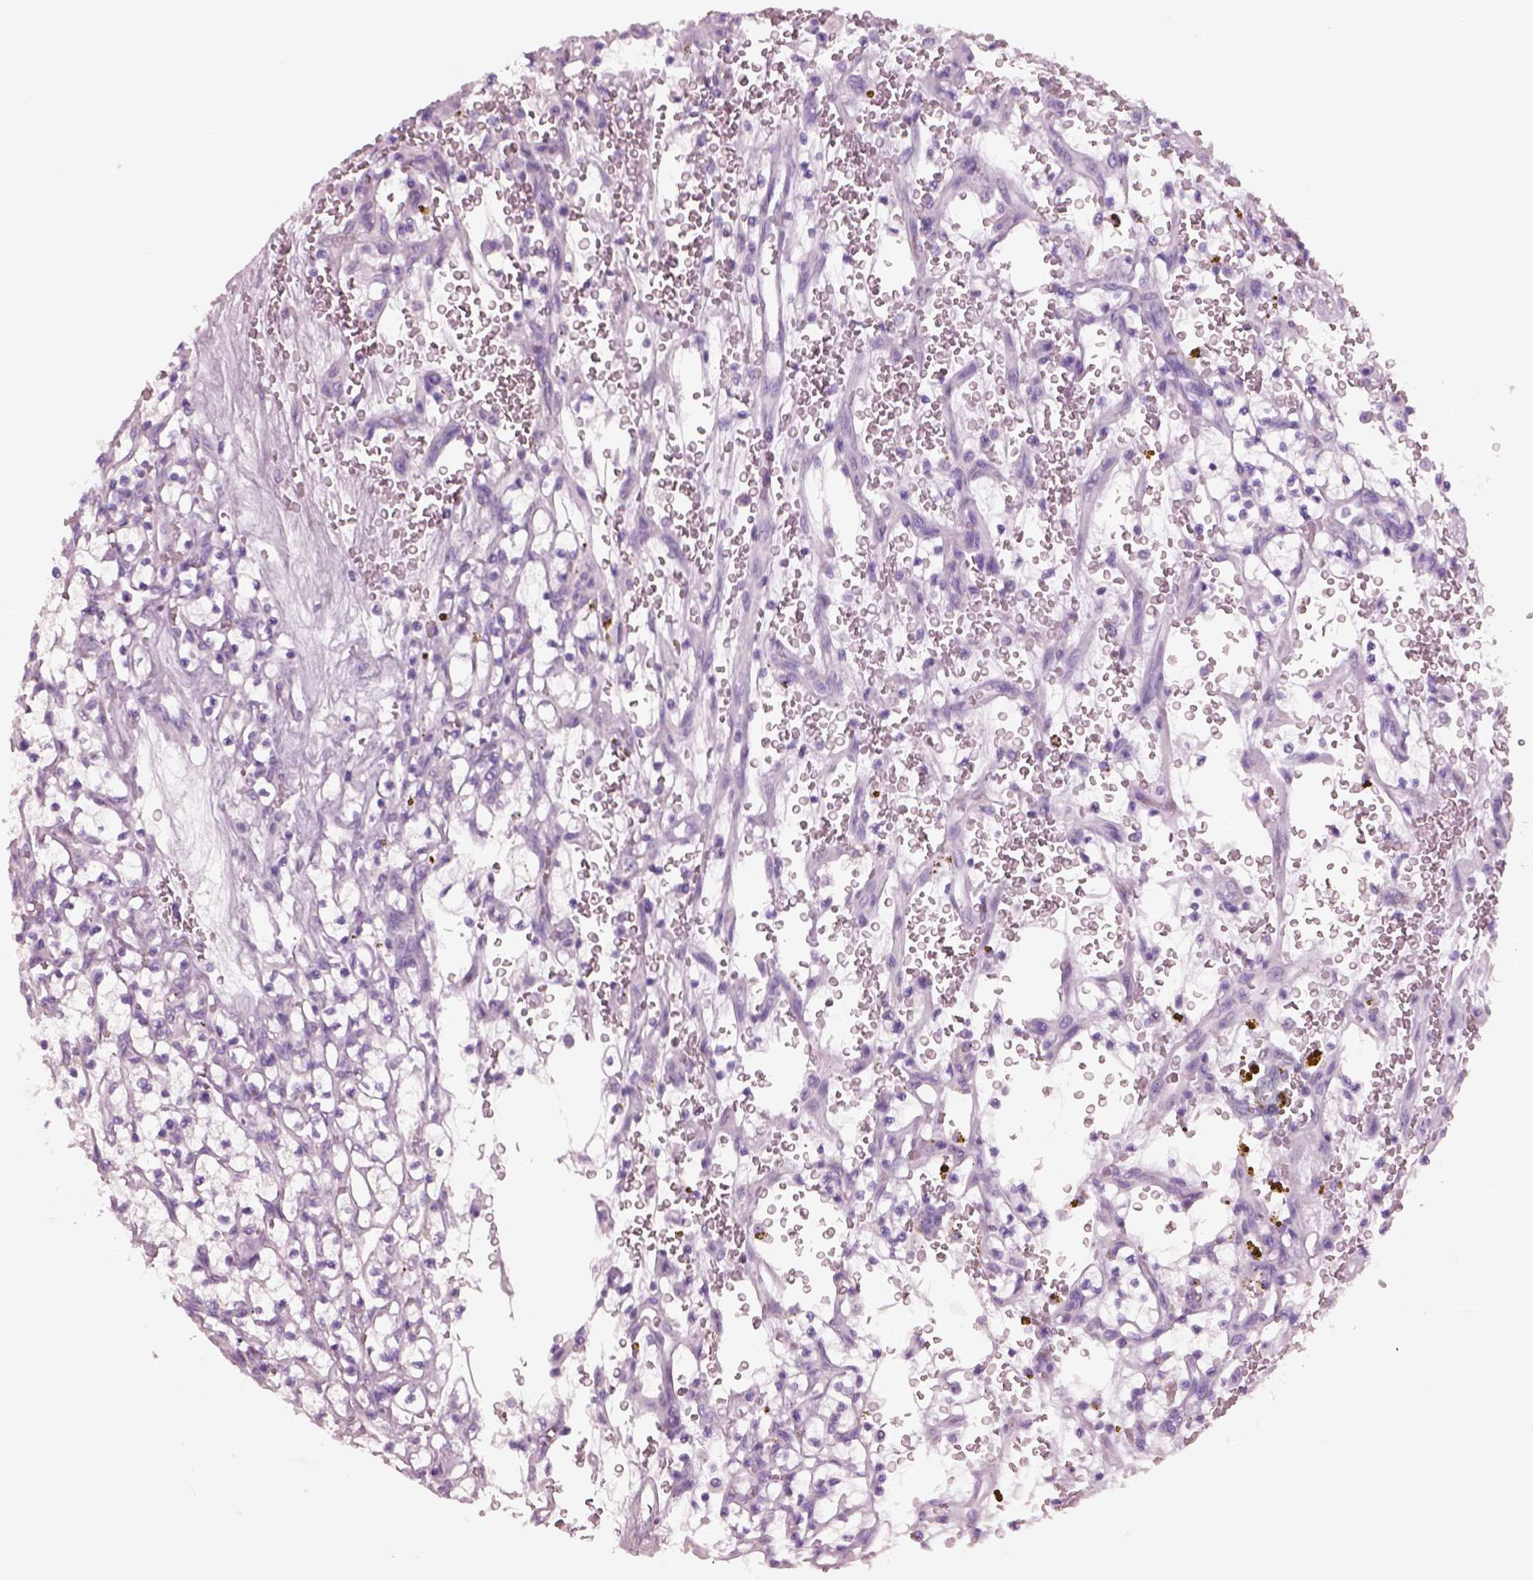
{"staining": {"intensity": "negative", "quantity": "none", "location": "none"}, "tissue": "renal cancer", "cell_type": "Tumor cells", "image_type": "cancer", "snomed": [{"axis": "morphology", "description": "Adenocarcinoma, NOS"}, {"axis": "topography", "description": "Kidney"}], "caption": "Adenocarcinoma (renal) stained for a protein using immunohistochemistry reveals no staining tumor cells.", "gene": "PNOC", "patient": {"sex": "female", "age": 64}}